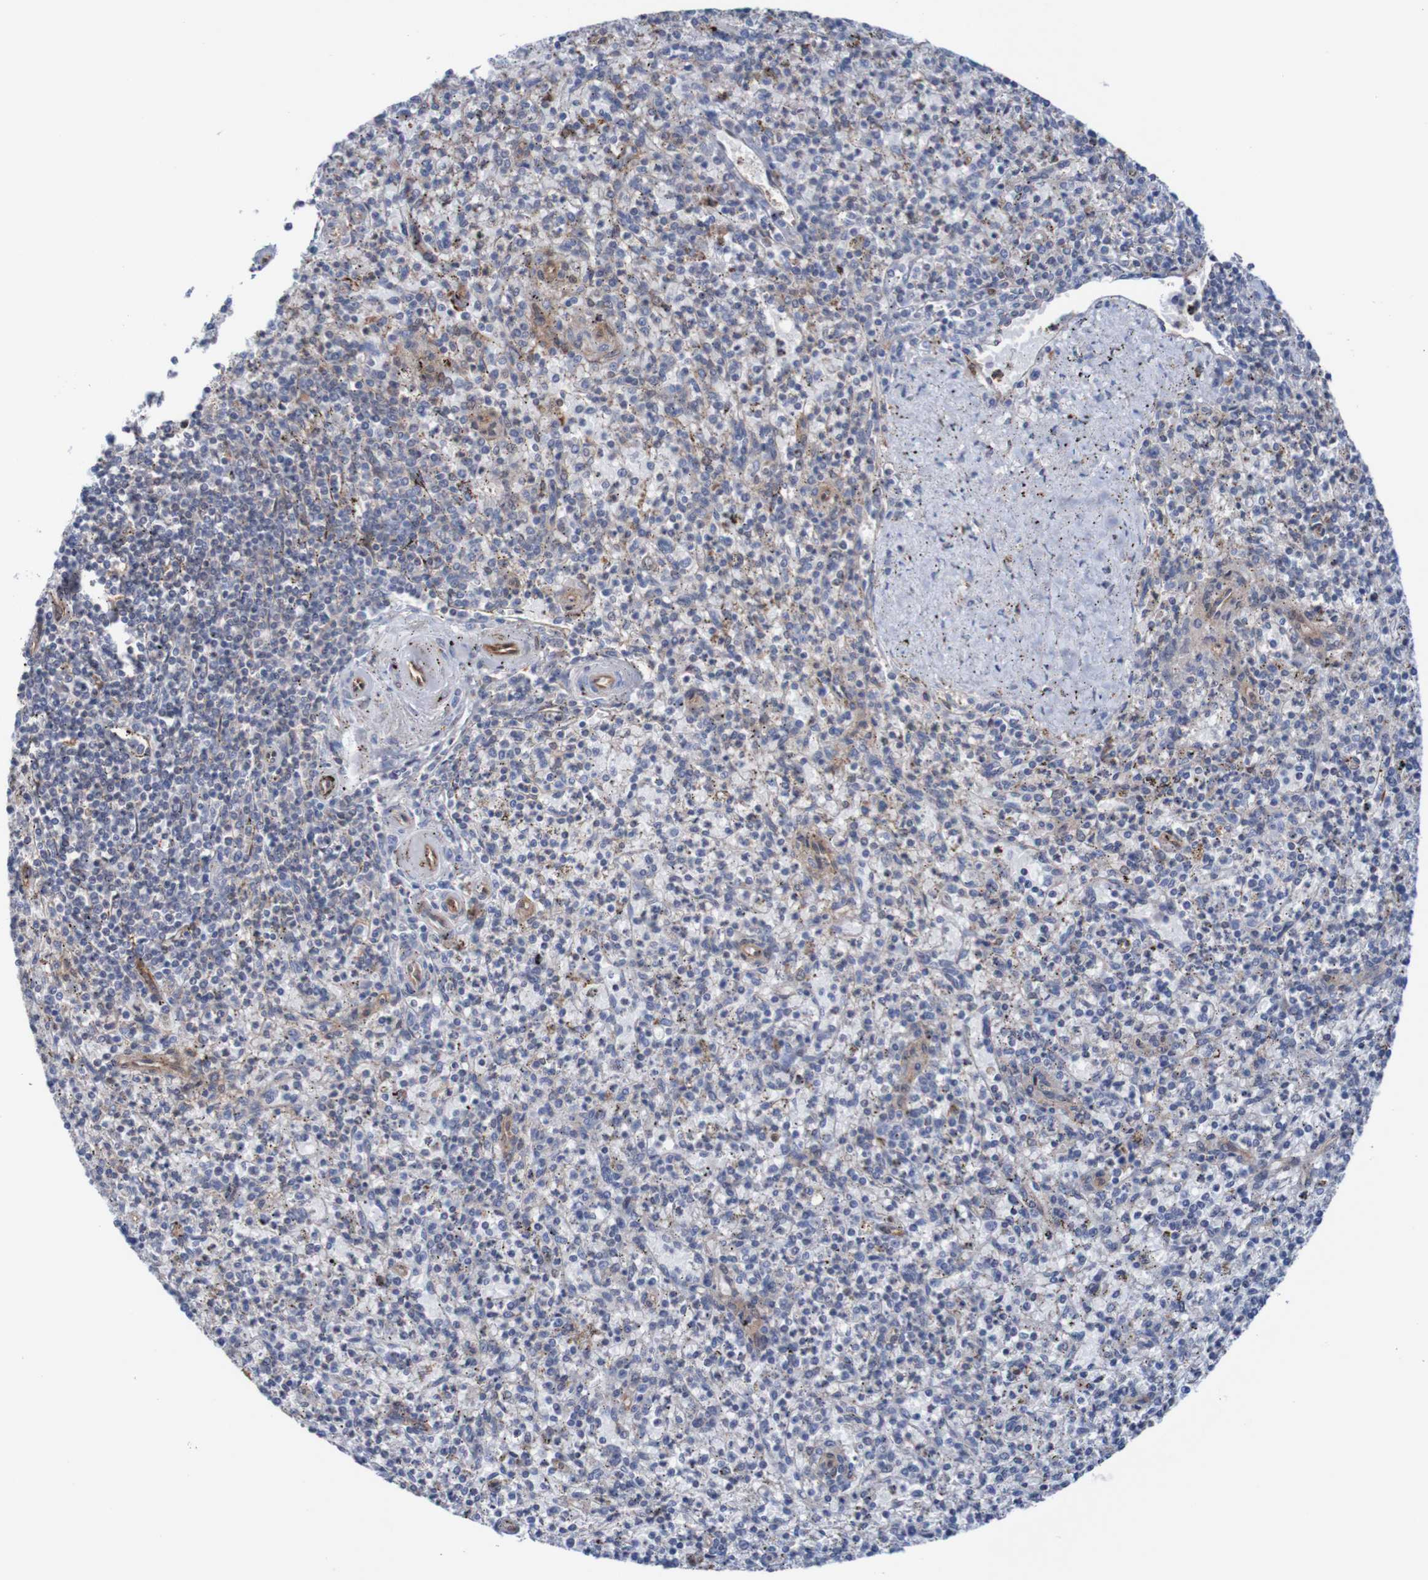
{"staining": {"intensity": "strong", "quantity": "<25%", "location": "cytoplasmic/membranous"}, "tissue": "spleen", "cell_type": "Cells in red pulp", "image_type": "normal", "snomed": [{"axis": "morphology", "description": "Normal tissue, NOS"}, {"axis": "topography", "description": "Spleen"}], "caption": "Protein staining of normal spleen exhibits strong cytoplasmic/membranous positivity in approximately <25% of cells in red pulp. (DAB = brown stain, brightfield microscopy at high magnification).", "gene": "RIGI", "patient": {"sex": "male", "age": 72}}